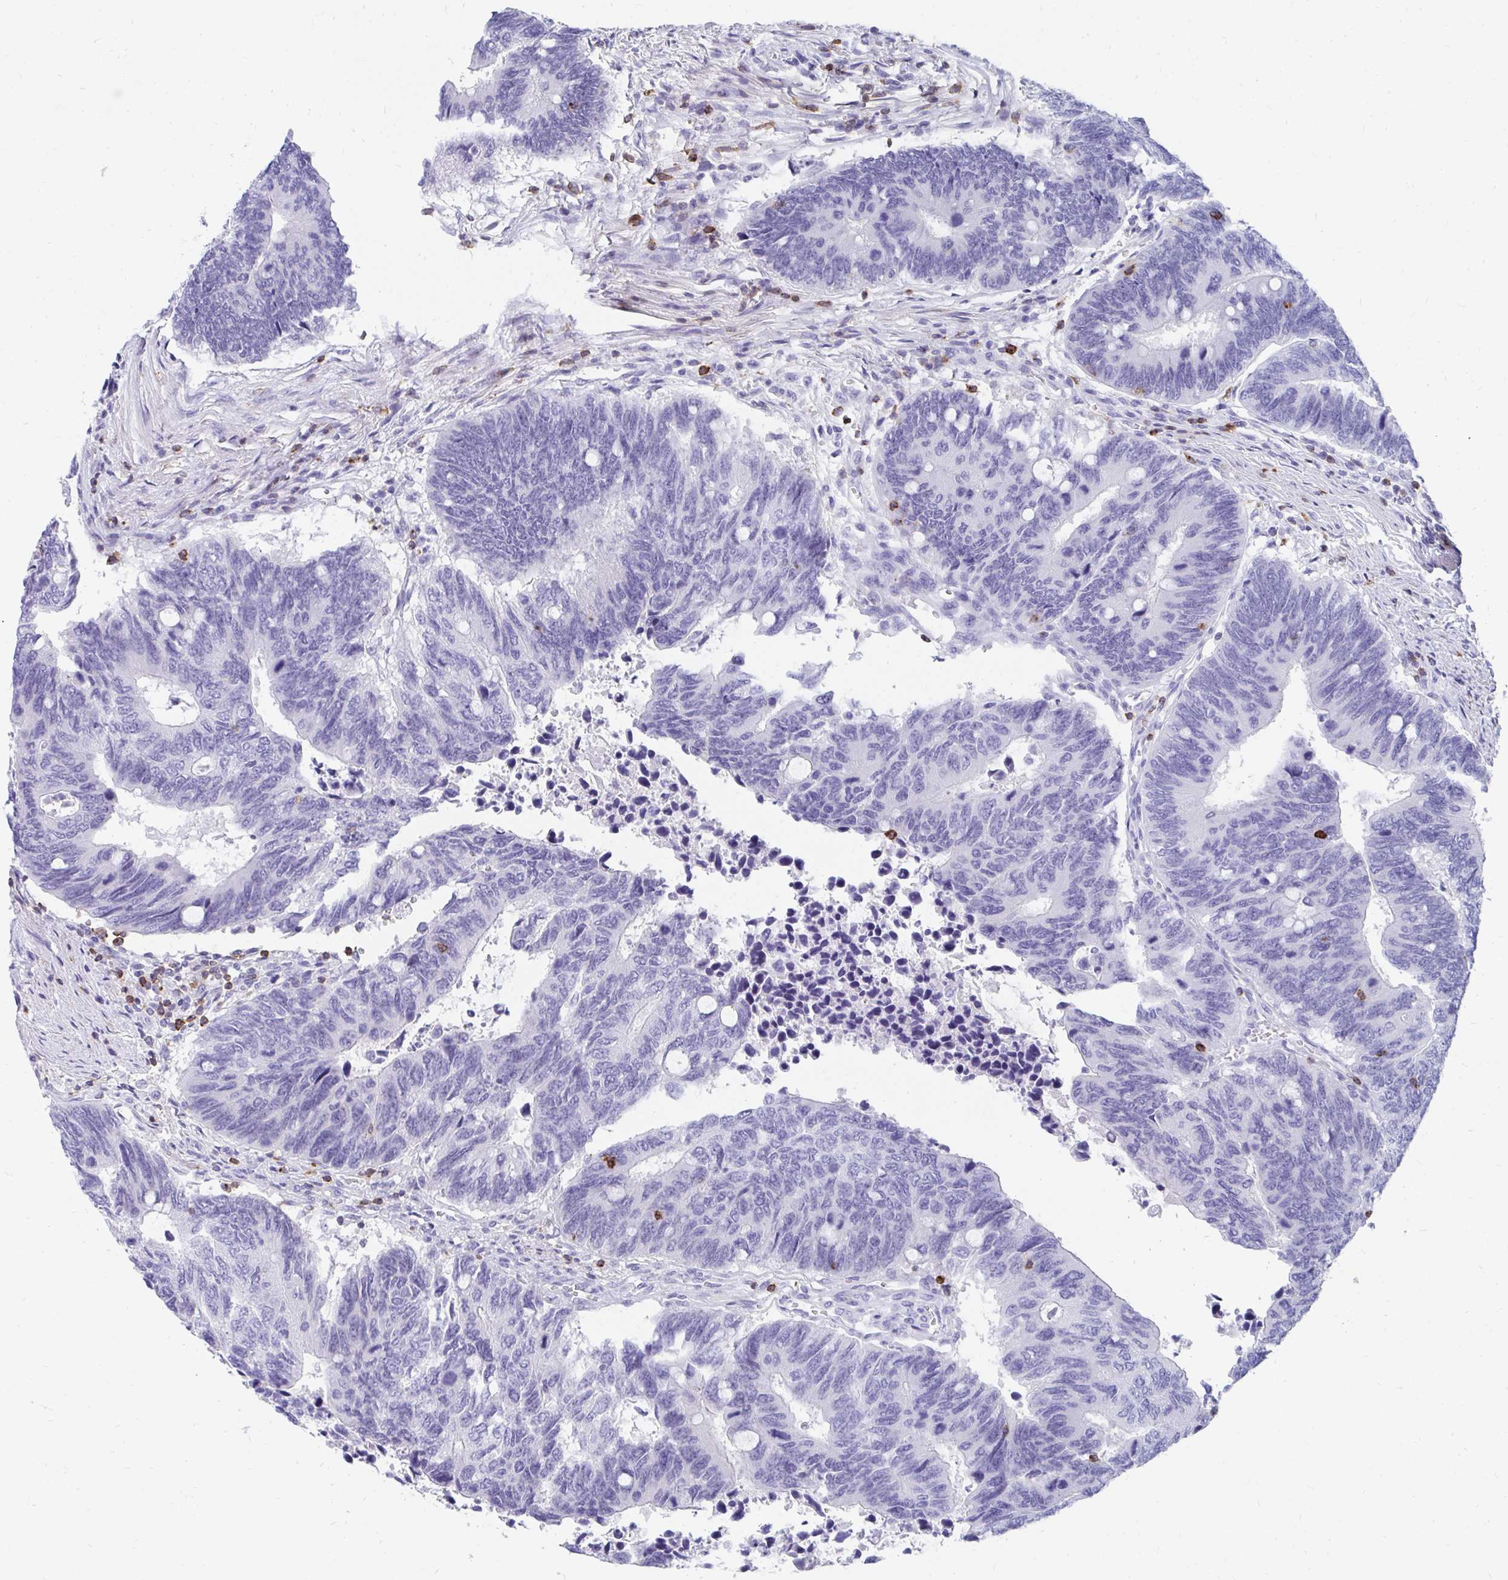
{"staining": {"intensity": "negative", "quantity": "none", "location": "none"}, "tissue": "colorectal cancer", "cell_type": "Tumor cells", "image_type": "cancer", "snomed": [{"axis": "morphology", "description": "Adenocarcinoma, NOS"}, {"axis": "topography", "description": "Colon"}], "caption": "Image shows no protein expression in tumor cells of colorectal cancer (adenocarcinoma) tissue. (Stains: DAB (3,3'-diaminobenzidine) IHC with hematoxylin counter stain, Microscopy: brightfield microscopy at high magnification).", "gene": "CD7", "patient": {"sex": "male", "age": 87}}